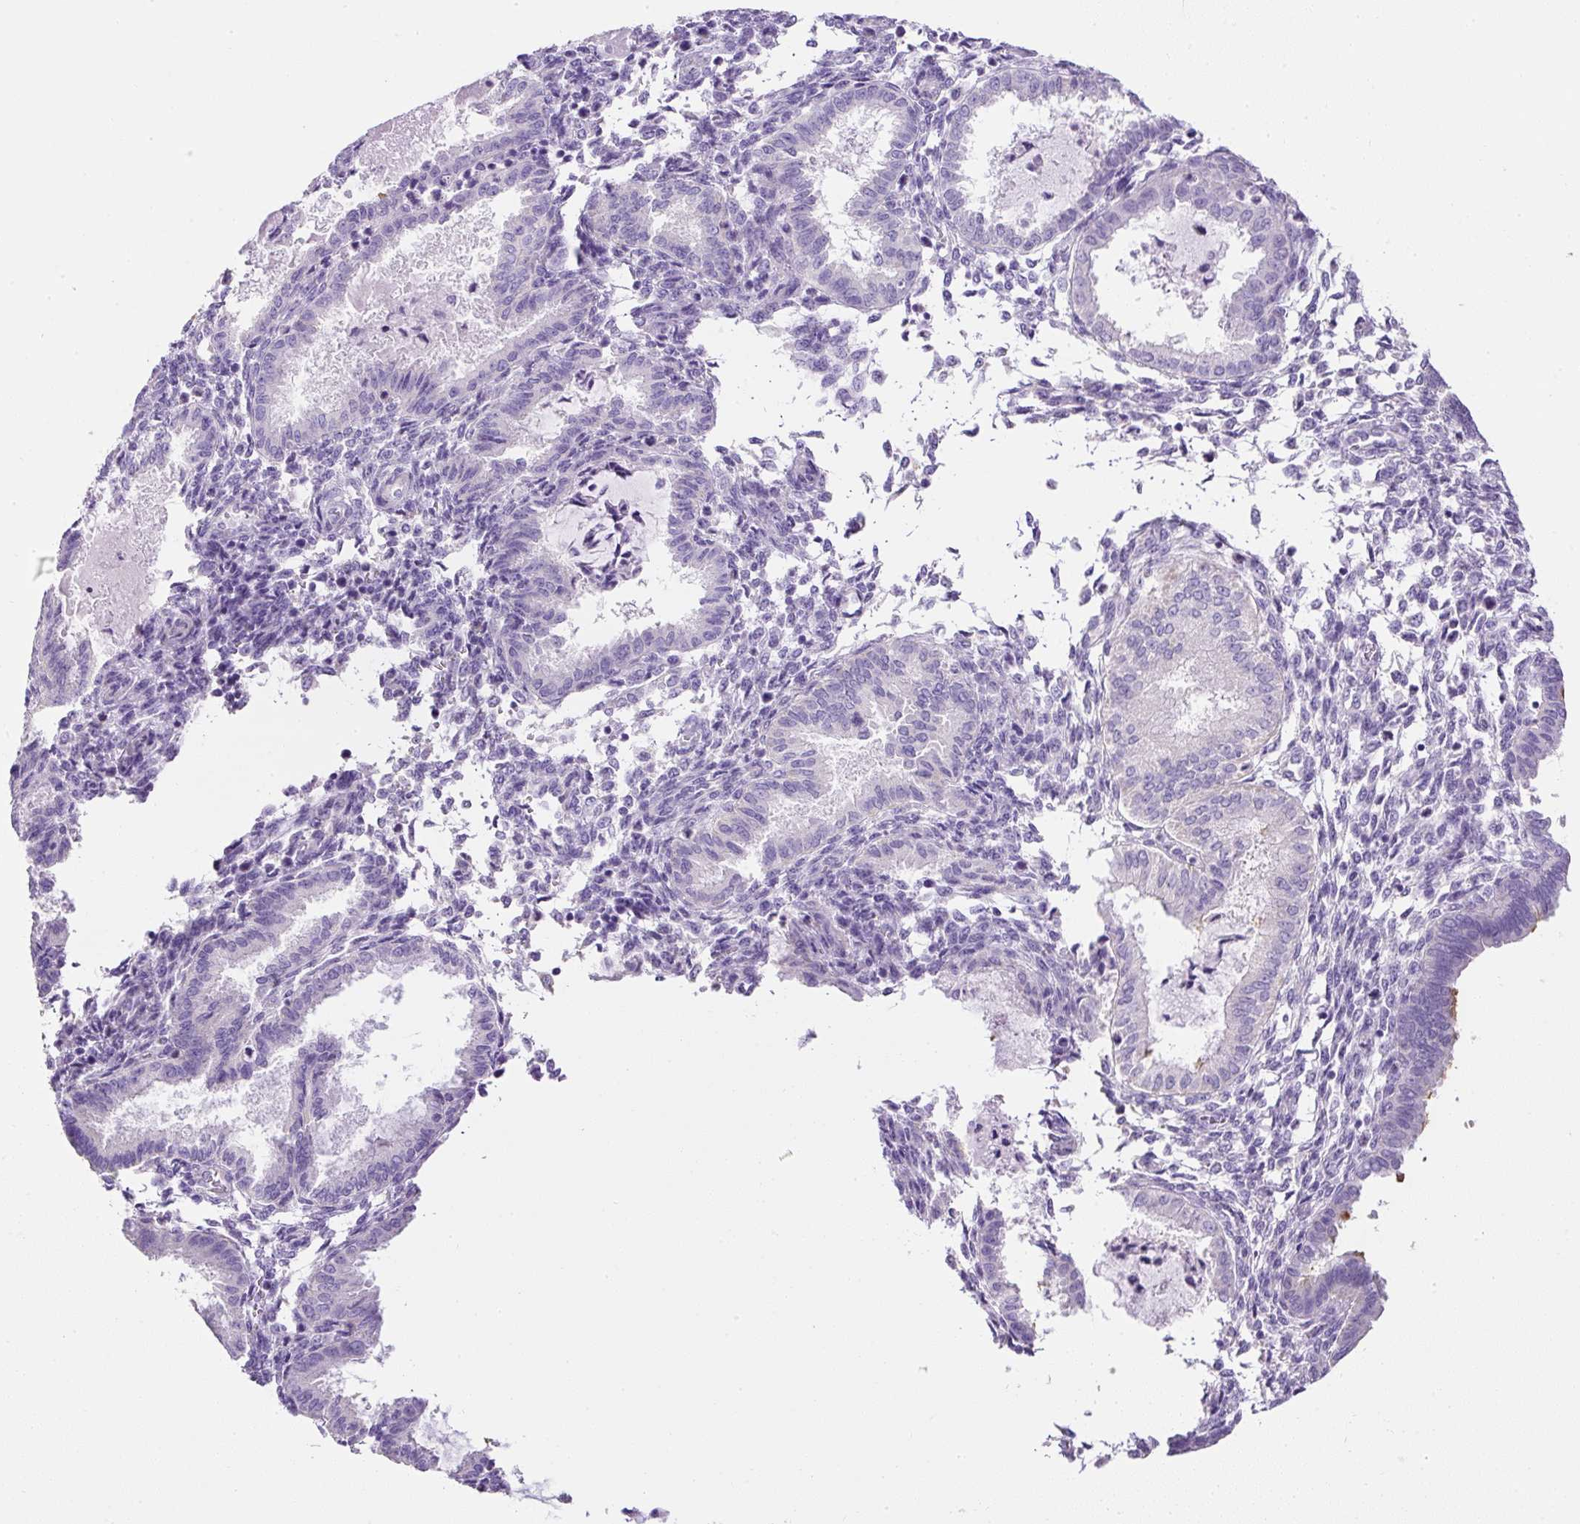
{"staining": {"intensity": "negative", "quantity": "none", "location": "none"}, "tissue": "endometrial cancer", "cell_type": "Tumor cells", "image_type": "cancer", "snomed": [{"axis": "morphology", "description": "Adenocarcinoma, NOS"}, {"axis": "topography", "description": "Uterus"}], "caption": "Endometrial adenocarcinoma stained for a protein using IHC shows no staining tumor cells.", "gene": "C2CD4C", "patient": {"sex": "female", "age": 44}}